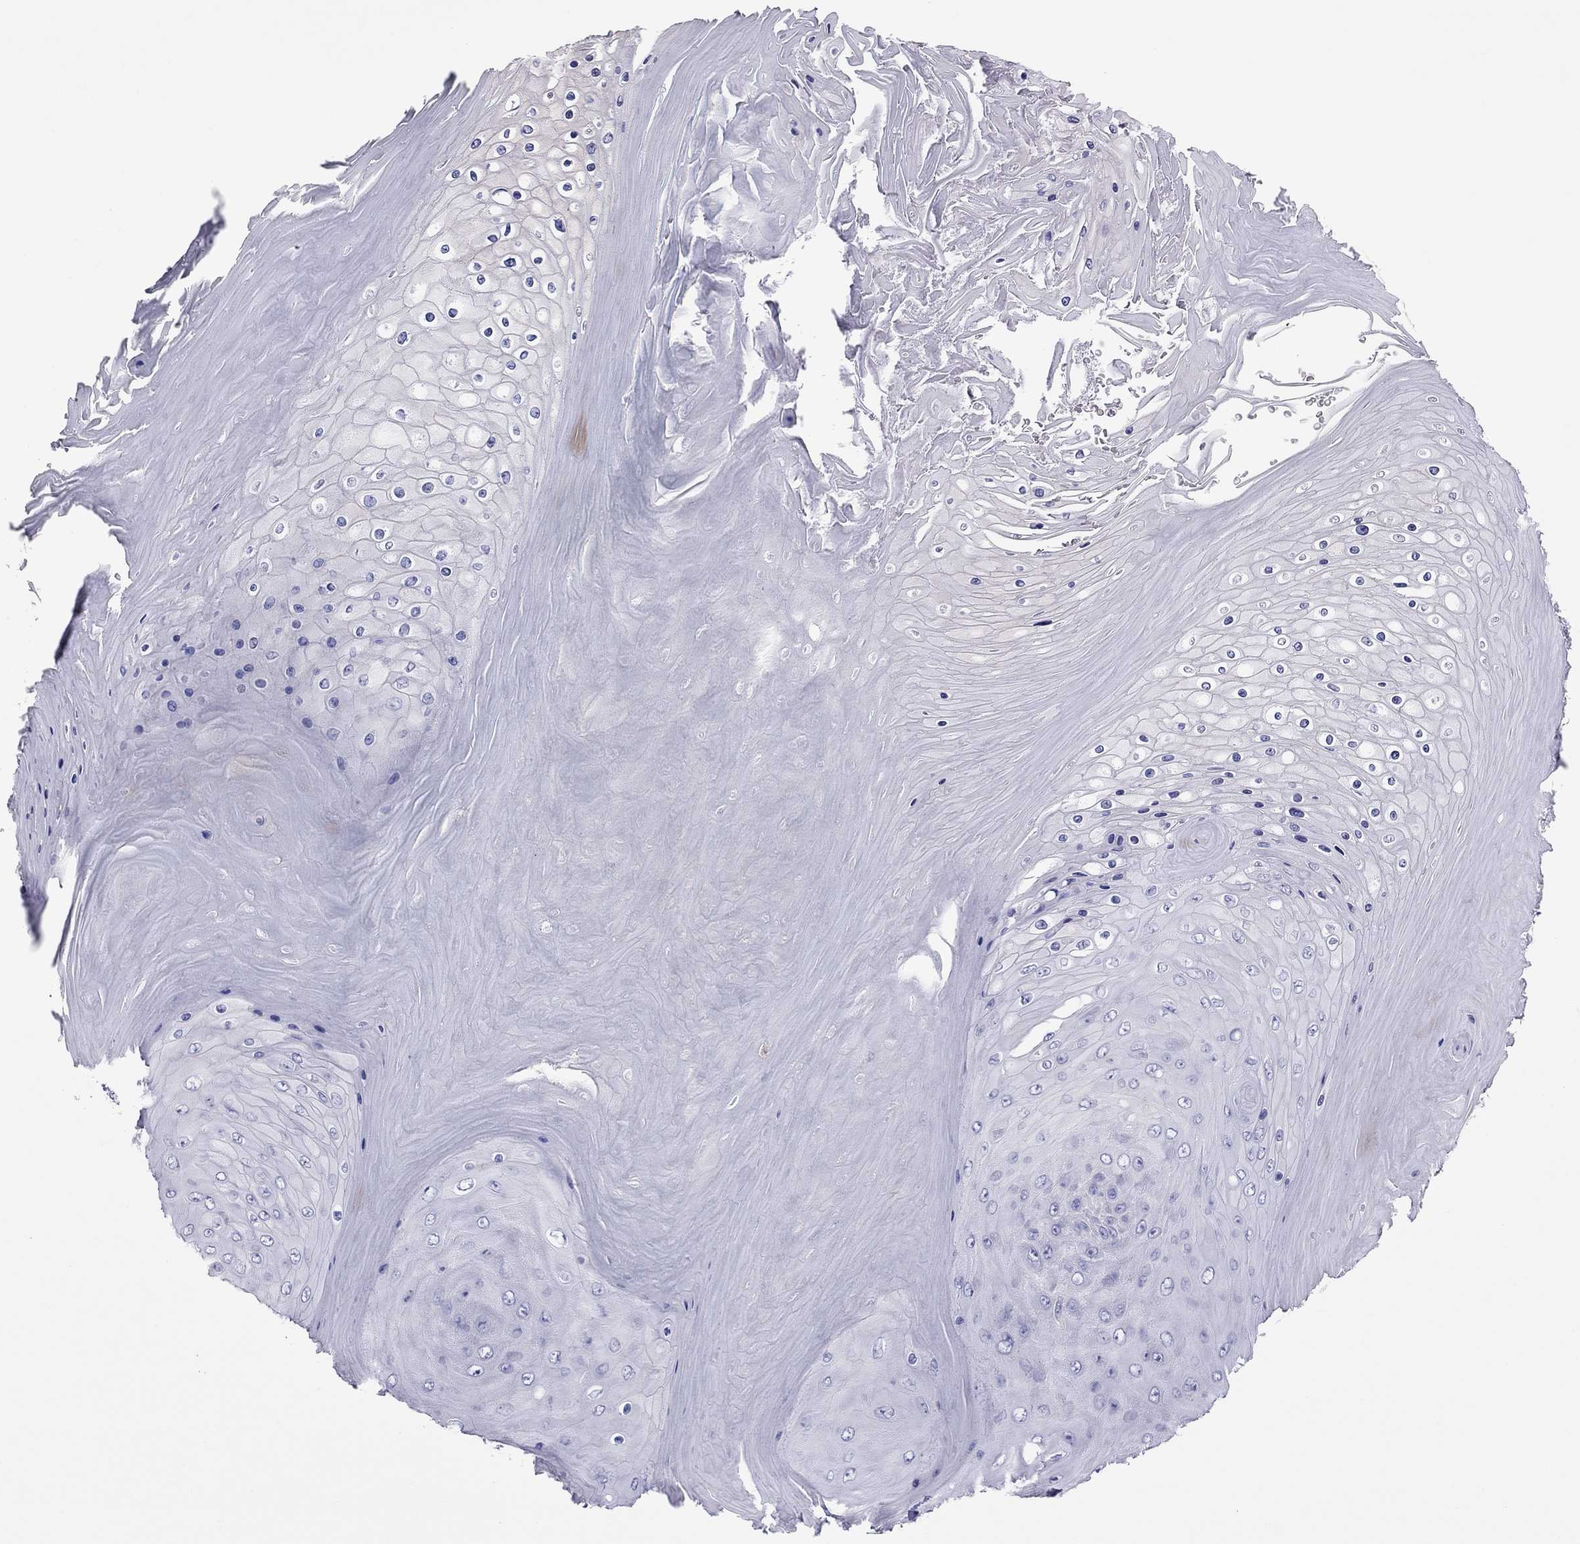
{"staining": {"intensity": "negative", "quantity": "none", "location": "none"}, "tissue": "skin cancer", "cell_type": "Tumor cells", "image_type": "cancer", "snomed": [{"axis": "morphology", "description": "Squamous cell carcinoma, NOS"}, {"axis": "topography", "description": "Skin"}], "caption": "Protein analysis of skin cancer exhibits no significant positivity in tumor cells.", "gene": "TEX22", "patient": {"sex": "male", "age": 62}}